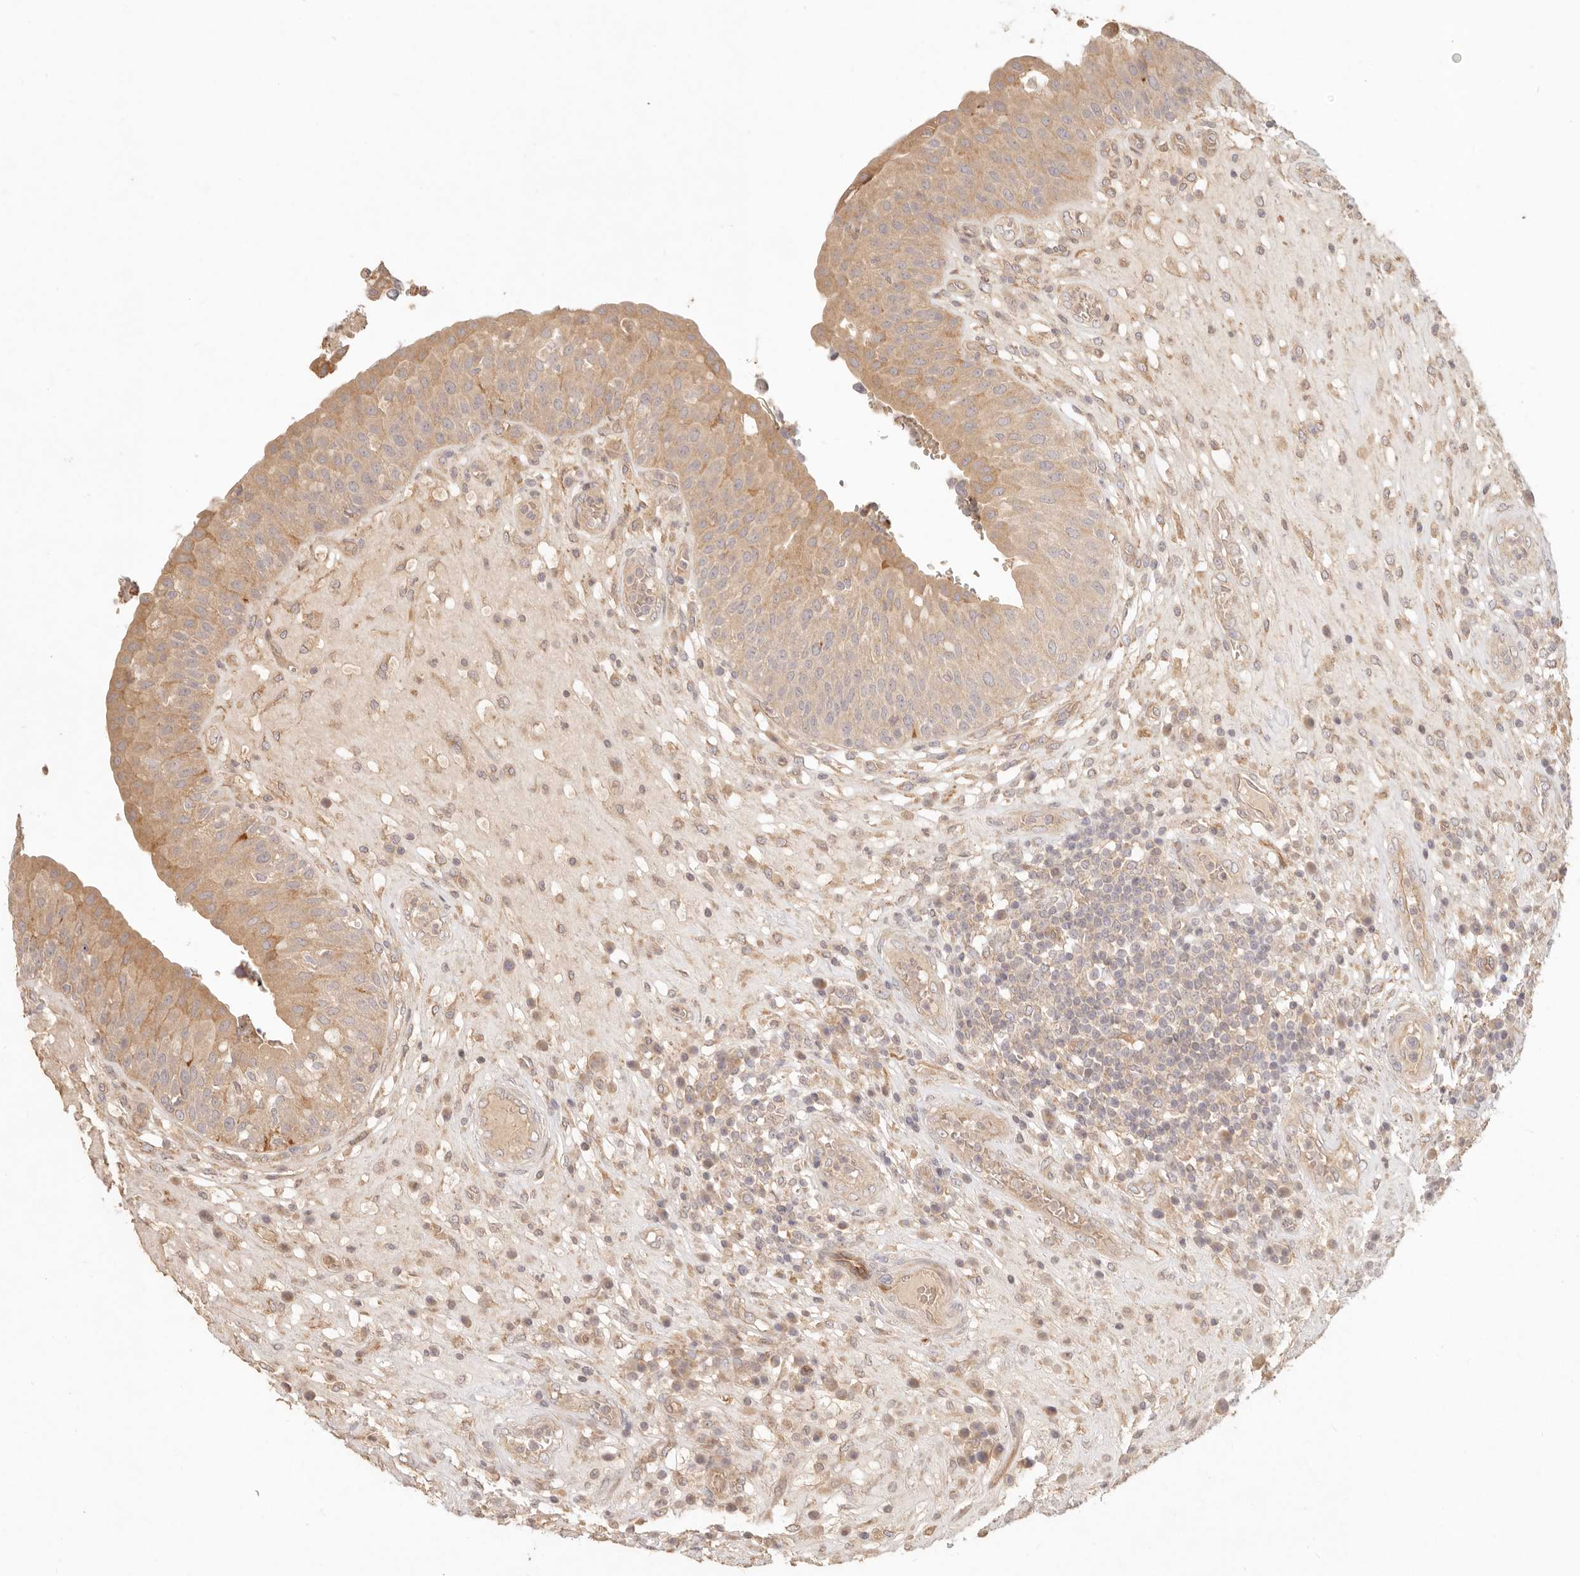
{"staining": {"intensity": "moderate", "quantity": ">75%", "location": "cytoplasmic/membranous"}, "tissue": "urinary bladder", "cell_type": "Urothelial cells", "image_type": "normal", "snomed": [{"axis": "morphology", "description": "Normal tissue, NOS"}, {"axis": "topography", "description": "Urinary bladder"}], "caption": "A brown stain highlights moderate cytoplasmic/membranous staining of a protein in urothelial cells of normal human urinary bladder.", "gene": "PPP1R3B", "patient": {"sex": "female", "age": 62}}